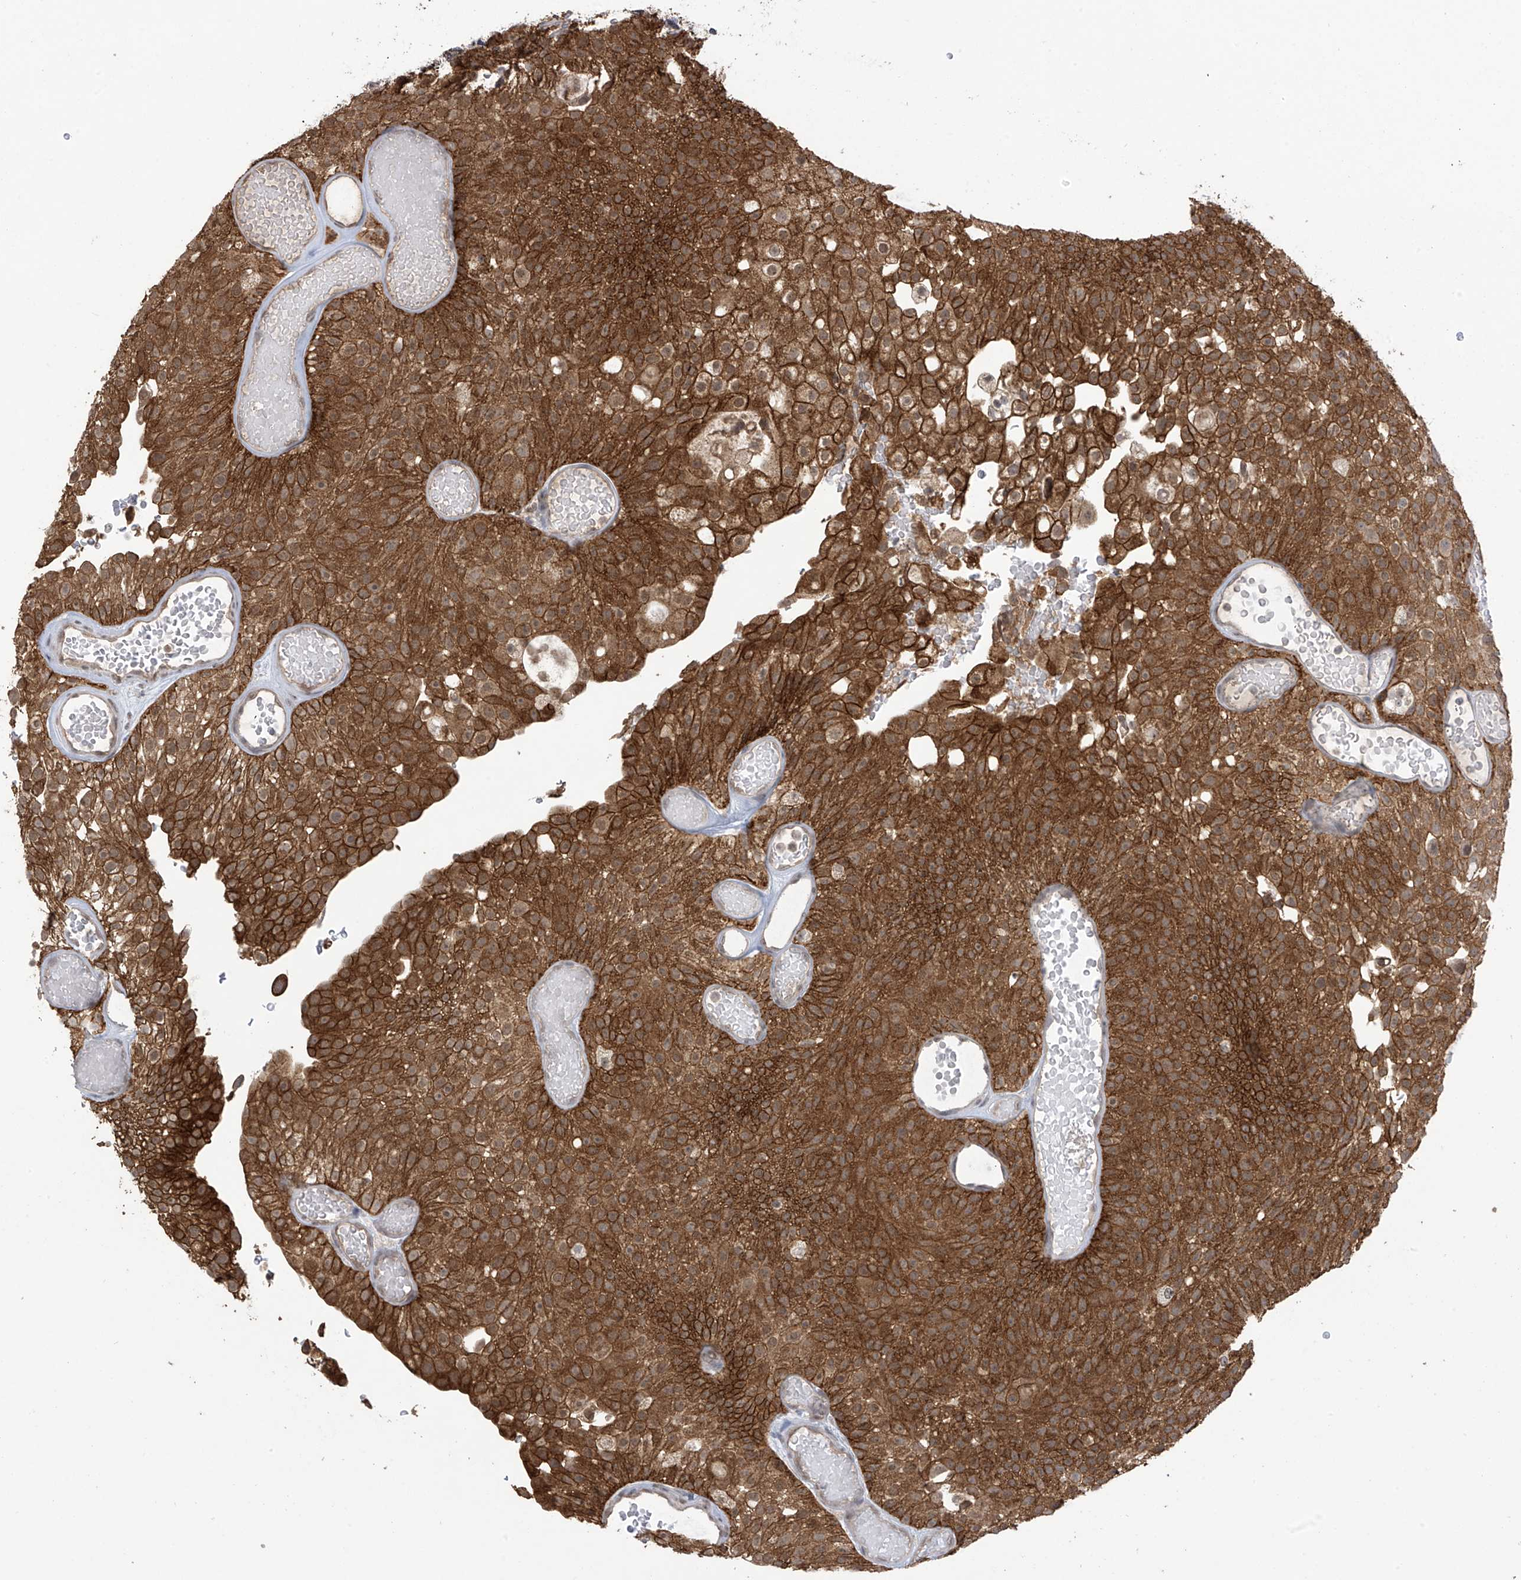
{"staining": {"intensity": "strong", "quantity": ">75%", "location": "cytoplasmic/membranous"}, "tissue": "urothelial cancer", "cell_type": "Tumor cells", "image_type": "cancer", "snomed": [{"axis": "morphology", "description": "Urothelial carcinoma, Low grade"}, {"axis": "topography", "description": "Urinary bladder"}], "caption": "Urothelial cancer was stained to show a protein in brown. There is high levels of strong cytoplasmic/membranous staining in approximately >75% of tumor cells.", "gene": "KIAA1522", "patient": {"sex": "male", "age": 78}}